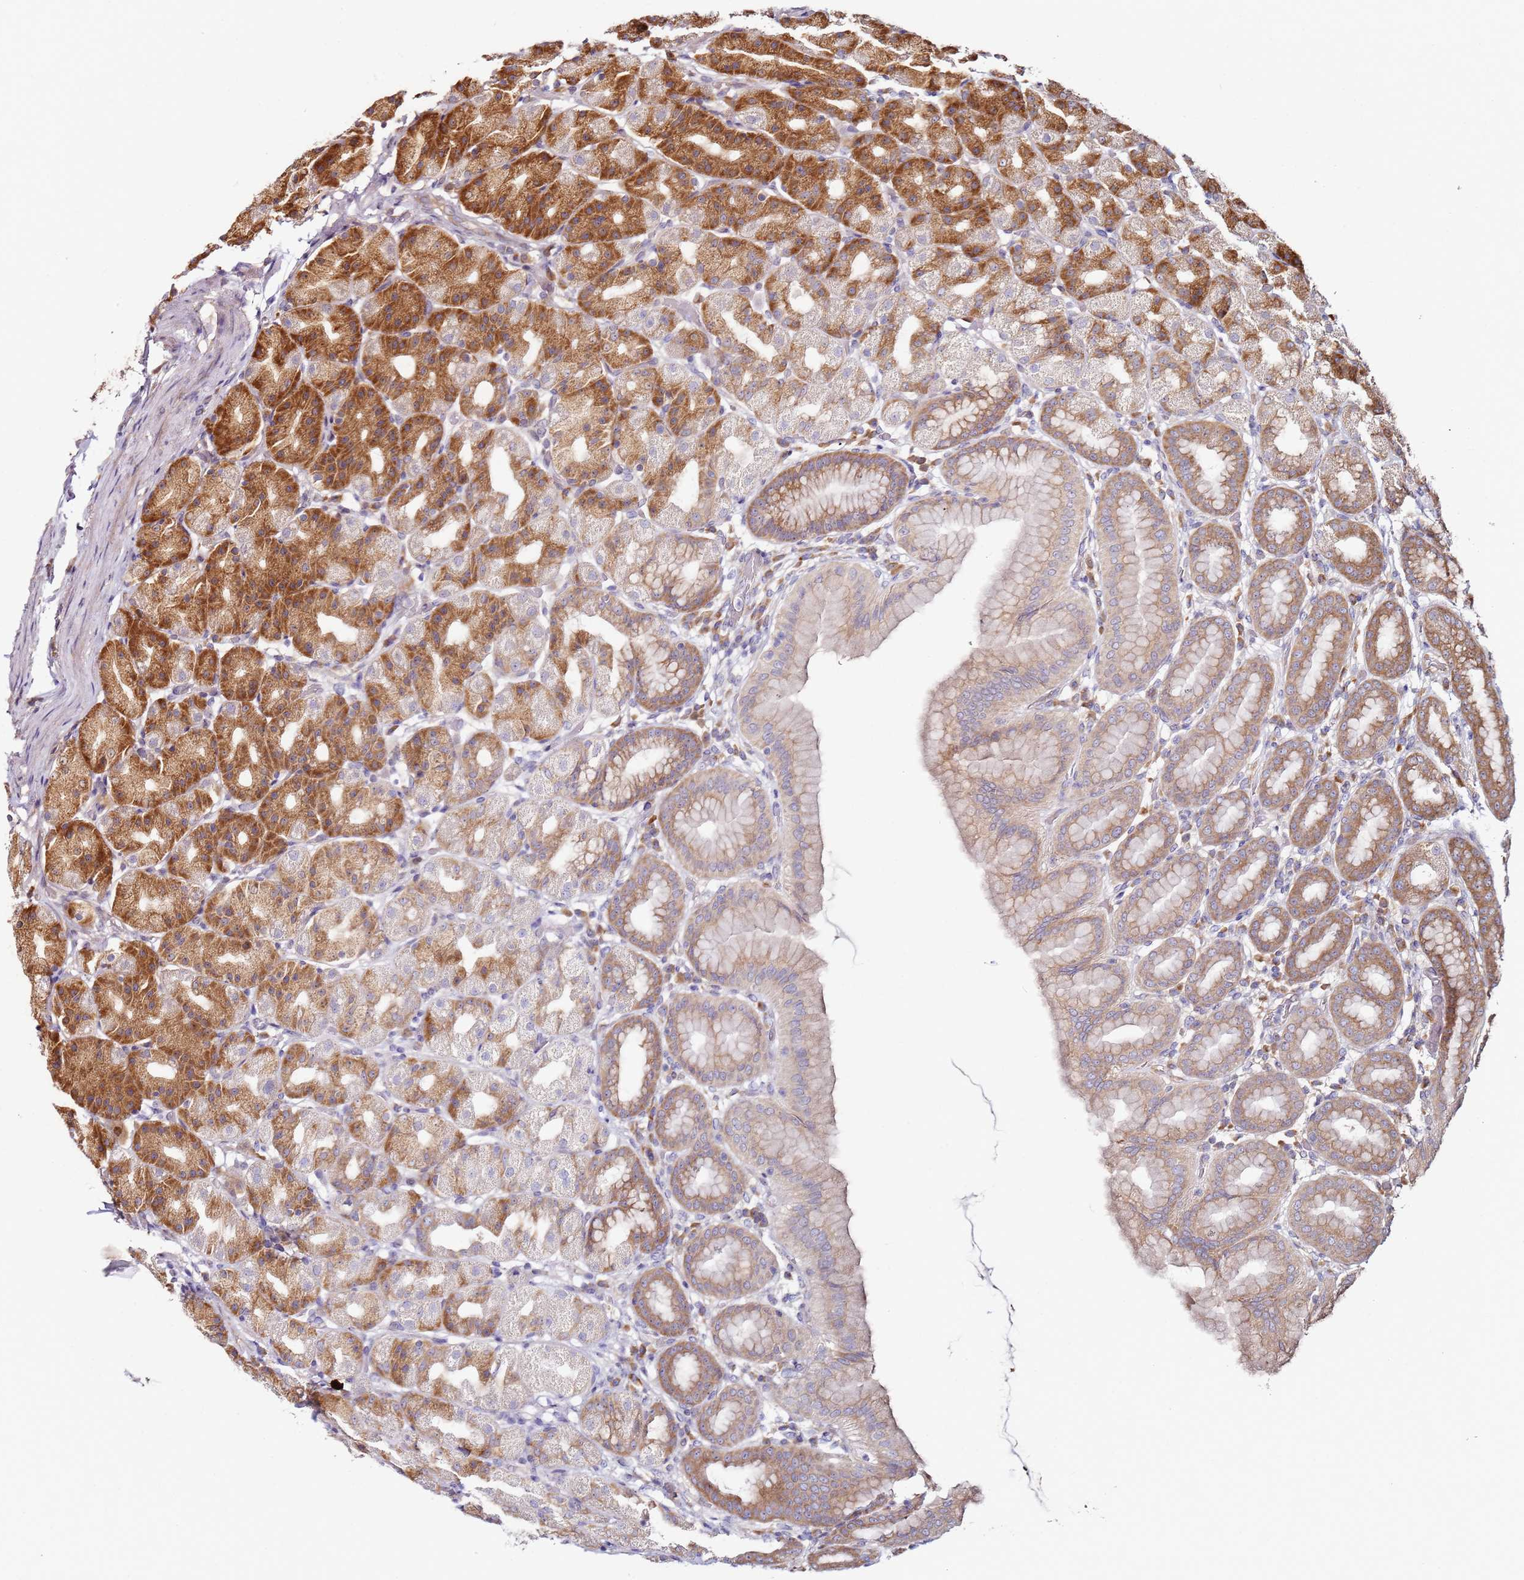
{"staining": {"intensity": "moderate", "quantity": "25%-75%", "location": "cytoplasmic/membranous"}, "tissue": "stomach", "cell_type": "Glandular cells", "image_type": "normal", "snomed": [{"axis": "morphology", "description": "Normal tissue, NOS"}, {"axis": "topography", "description": "Stomach, upper"}], "caption": "The image demonstrates immunohistochemical staining of normal stomach. There is moderate cytoplasmic/membranous positivity is identified in about 25%-75% of glandular cells.", "gene": "RPS3A", "patient": {"sex": "male", "age": 68}}